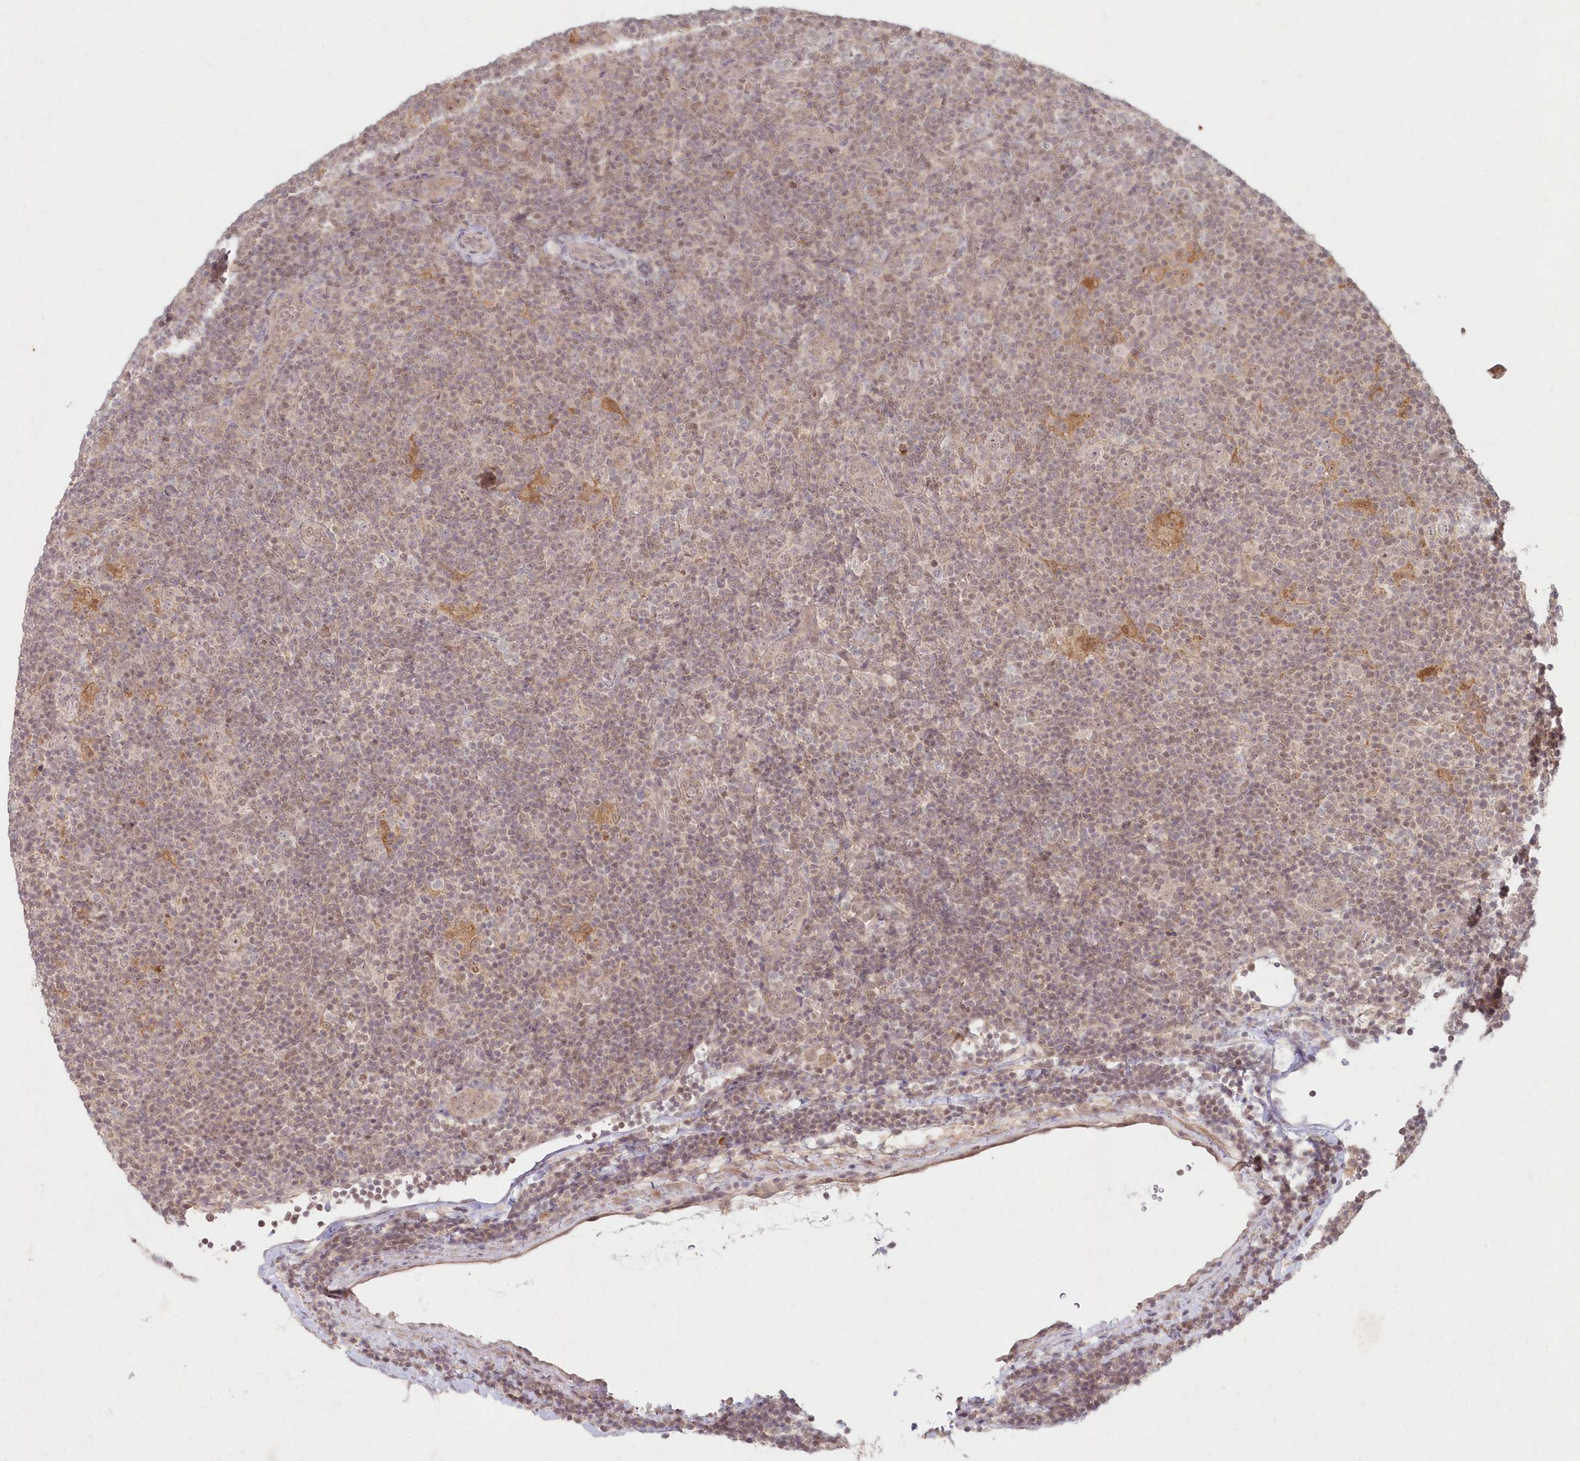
{"staining": {"intensity": "negative", "quantity": "none", "location": "none"}, "tissue": "lymphoma", "cell_type": "Tumor cells", "image_type": "cancer", "snomed": [{"axis": "morphology", "description": "Hodgkin's disease, NOS"}, {"axis": "topography", "description": "Lymph node"}], "caption": "This is an IHC photomicrograph of human Hodgkin's disease. There is no staining in tumor cells.", "gene": "ASCC1", "patient": {"sex": "female", "age": 57}}